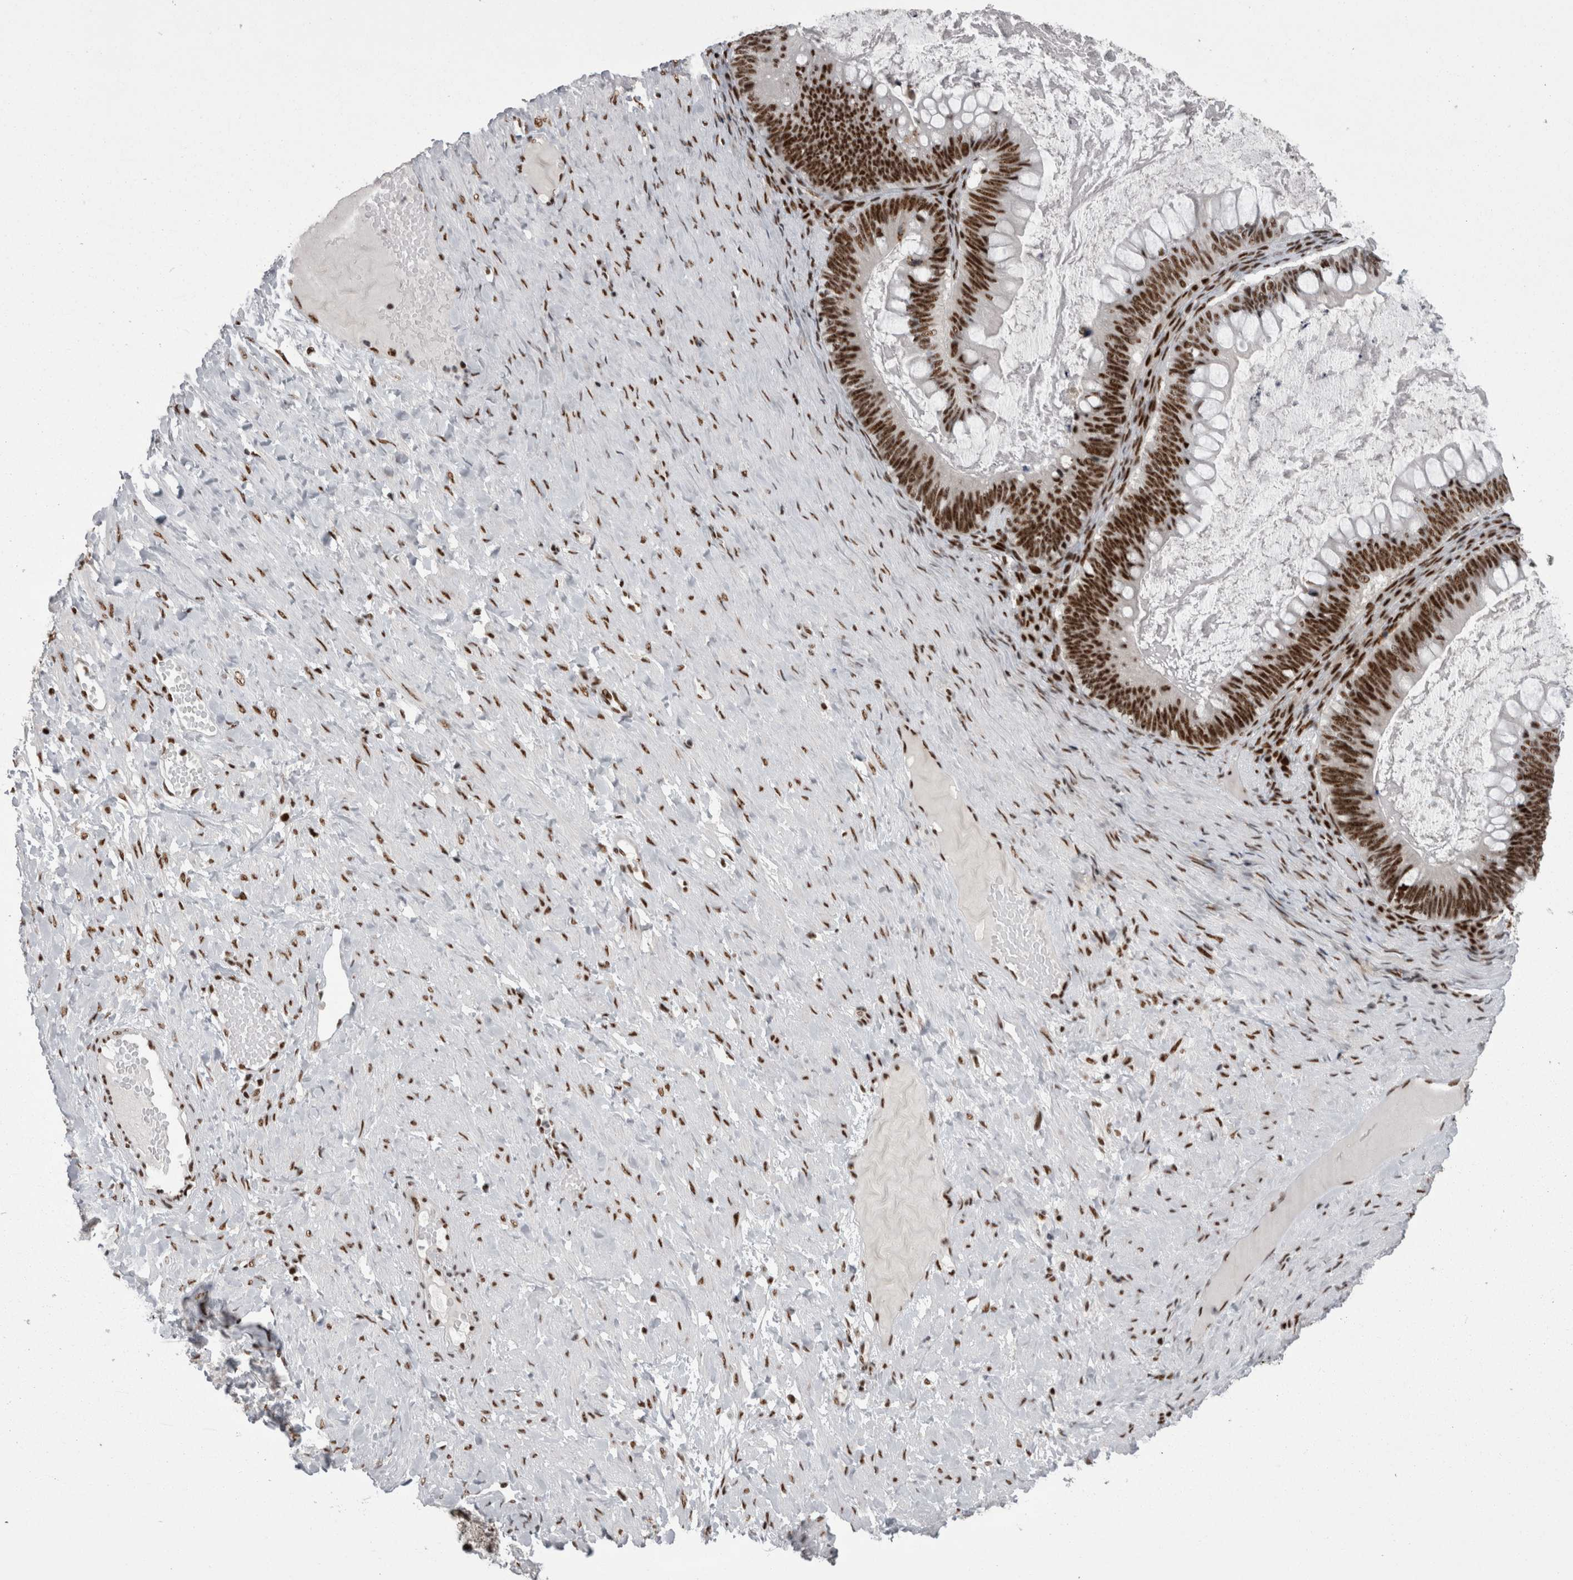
{"staining": {"intensity": "strong", "quantity": ">75%", "location": "nuclear"}, "tissue": "ovarian cancer", "cell_type": "Tumor cells", "image_type": "cancer", "snomed": [{"axis": "morphology", "description": "Cystadenocarcinoma, mucinous, NOS"}, {"axis": "topography", "description": "Ovary"}], "caption": "Immunohistochemistry (IHC) staining of mucinous cystadenocarcinoma (ovarian), which exhibits high levels of strong nuclear expression in about >75% of tumor cells indicating strong nuclear protein staining. The staining was performed using DAB (brown) for protein detection and nuclei were counterstained in hematoxylin (blue).", "gene": "SNRNP40", "patient": {"sex": "female", "age": 61}}